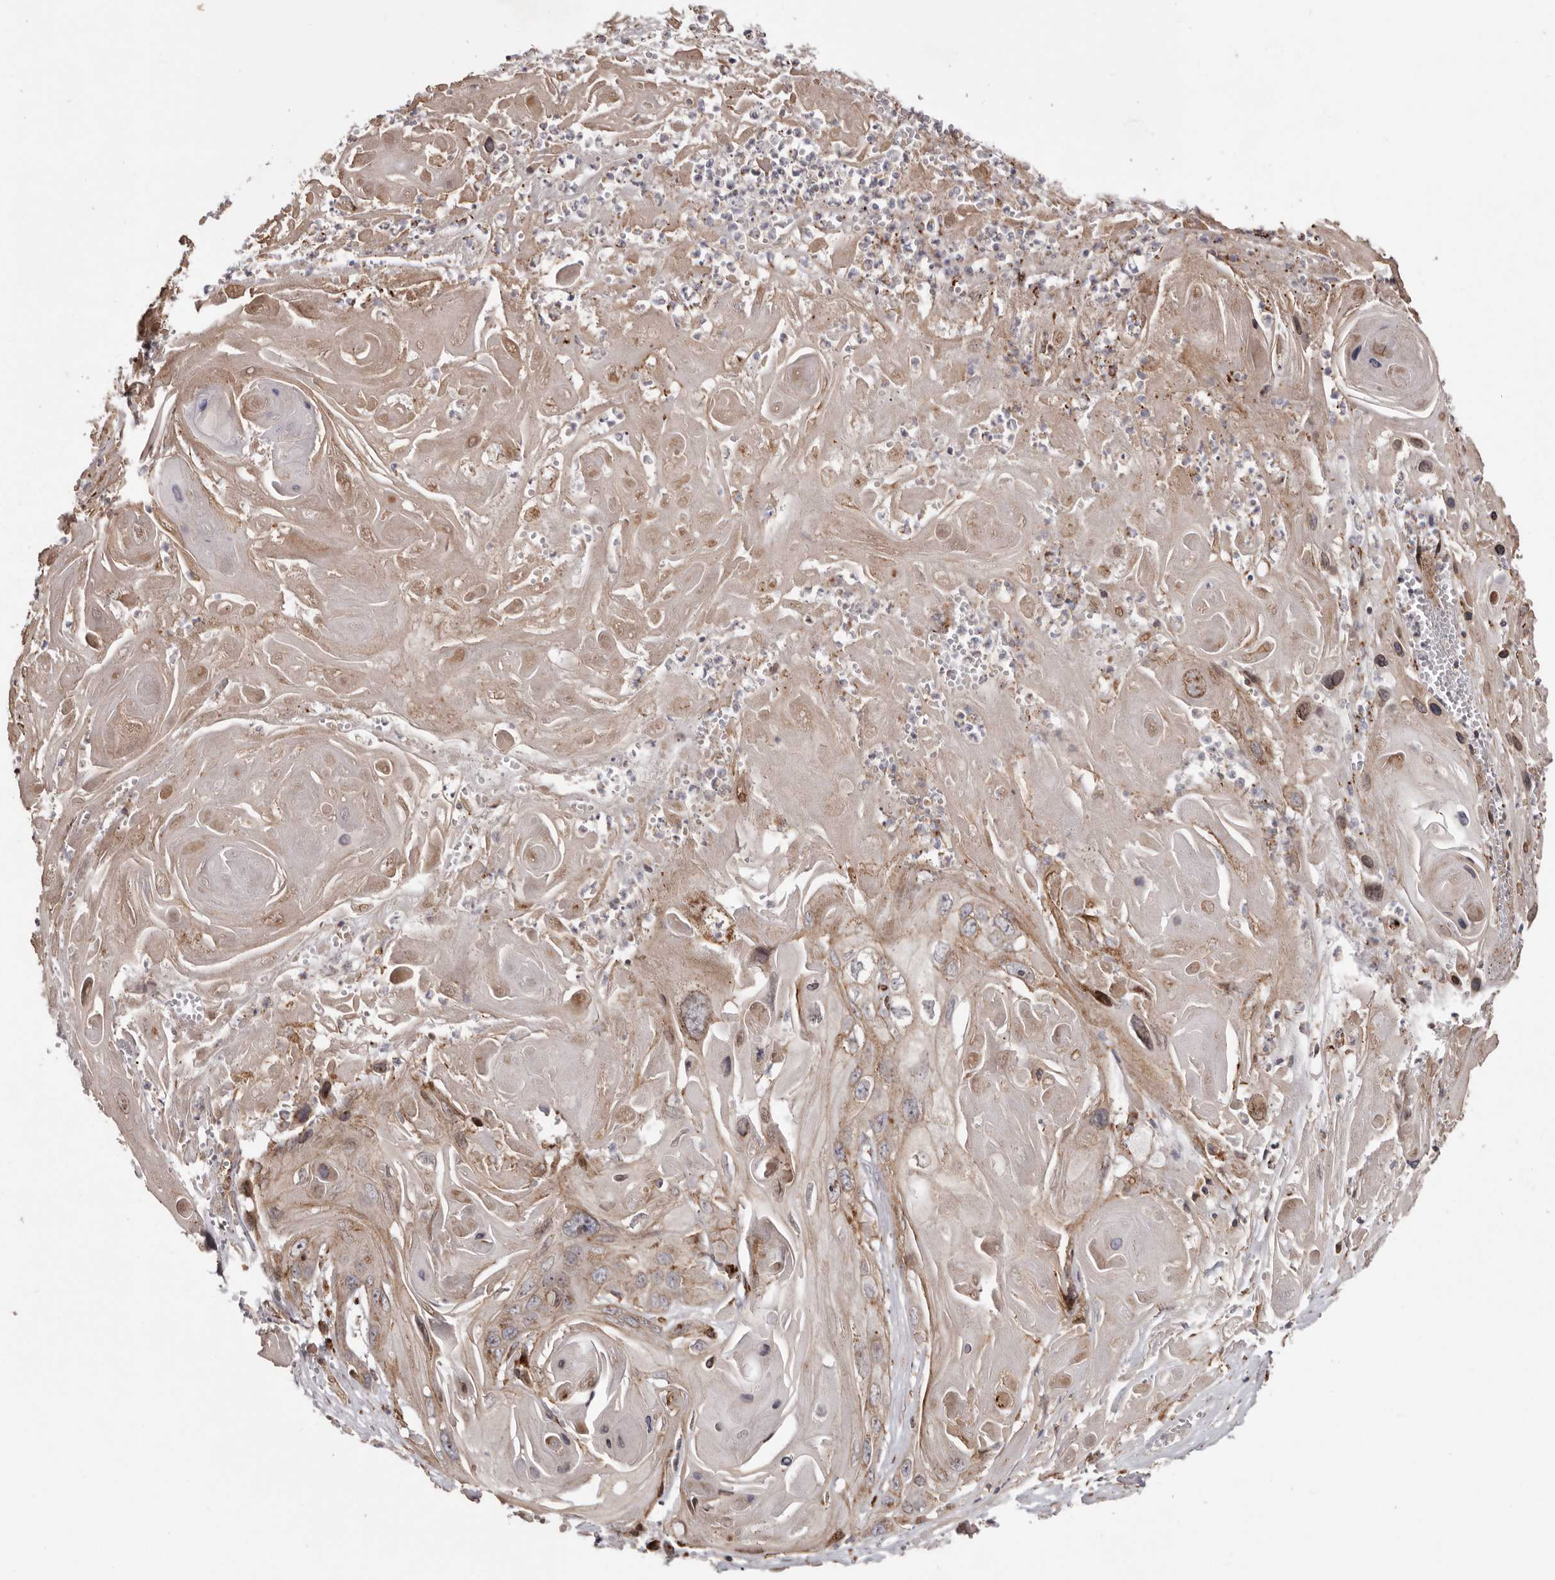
{"staining": {"intensity": "weak", "quantity": ">75%", "location": "cytoplasmic/membranous"}, "tissue": "skin cancer", "cell_type": "Tumor cells", "image_type": "cancer", "snomed": [{"axis": "morphology", "description": "Squamous cell carcinoma, NOS"}, {"axis": "topography", "description": "Skin"}], "caption": "Tumor cells reveal weak cytoplasmic/membranous positivity in about >75% of cells in squamous cell carcinoma (skin).", "gene": "NUP43", "patient": {"sex": "male", "age": 55}}